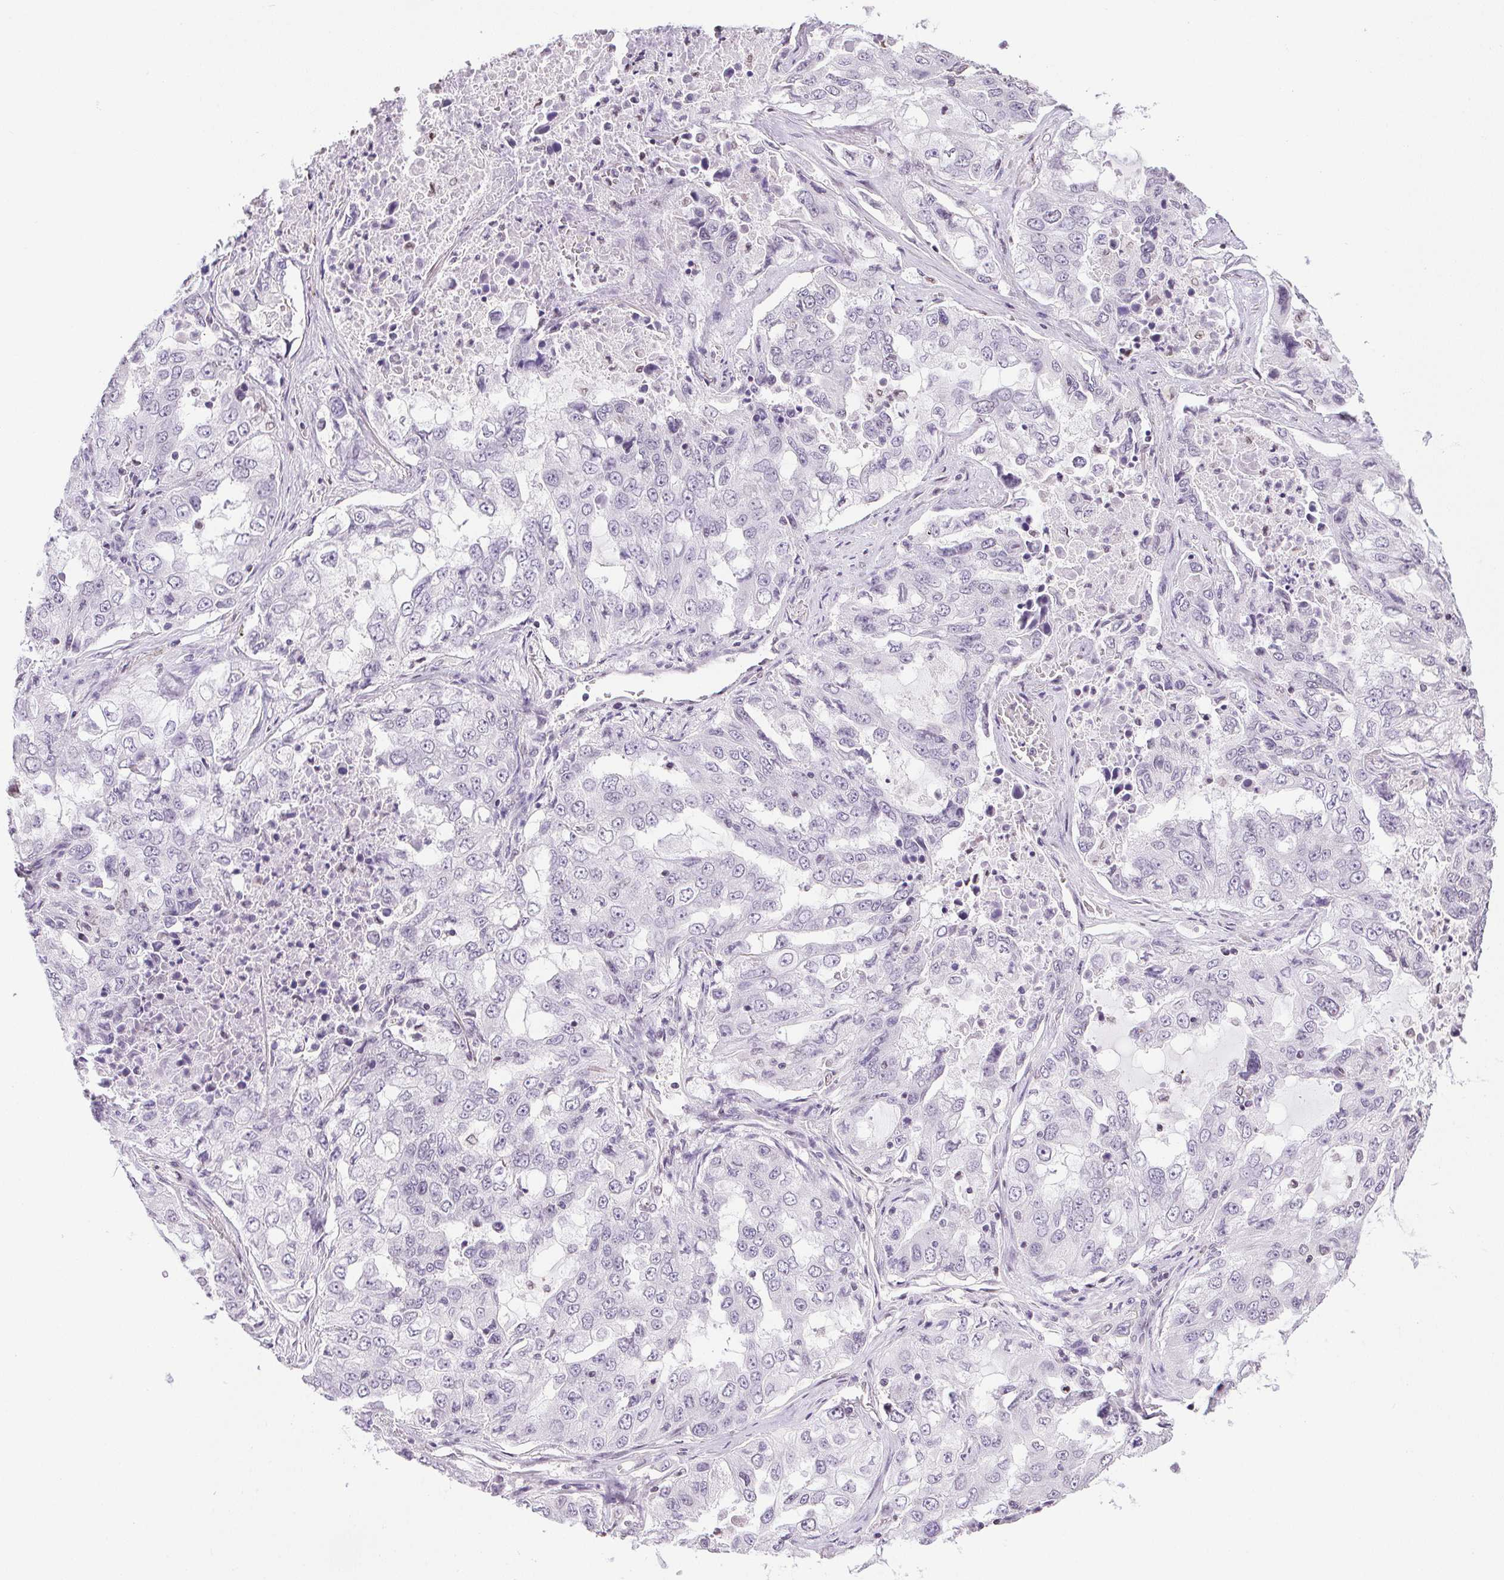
{"staining": {"intensity": "negative", "quantity": "none", "location": "none"}, "tissue": "lung cancer", "cell_type": "Tumor cells", "image_type": "cancer", "snomed": [{"axis": "morphology", "description": "Adenocarcinoma, NOS"}, {"axis": "topography", "description": "Lung"}], "caption": "Lung cancer (adenocarcinoma) was stained to show a protein in brown. There is no significant staining in tumor cells.", "gene": "PRL", "patient": {"sex": "female", "age": 61}}